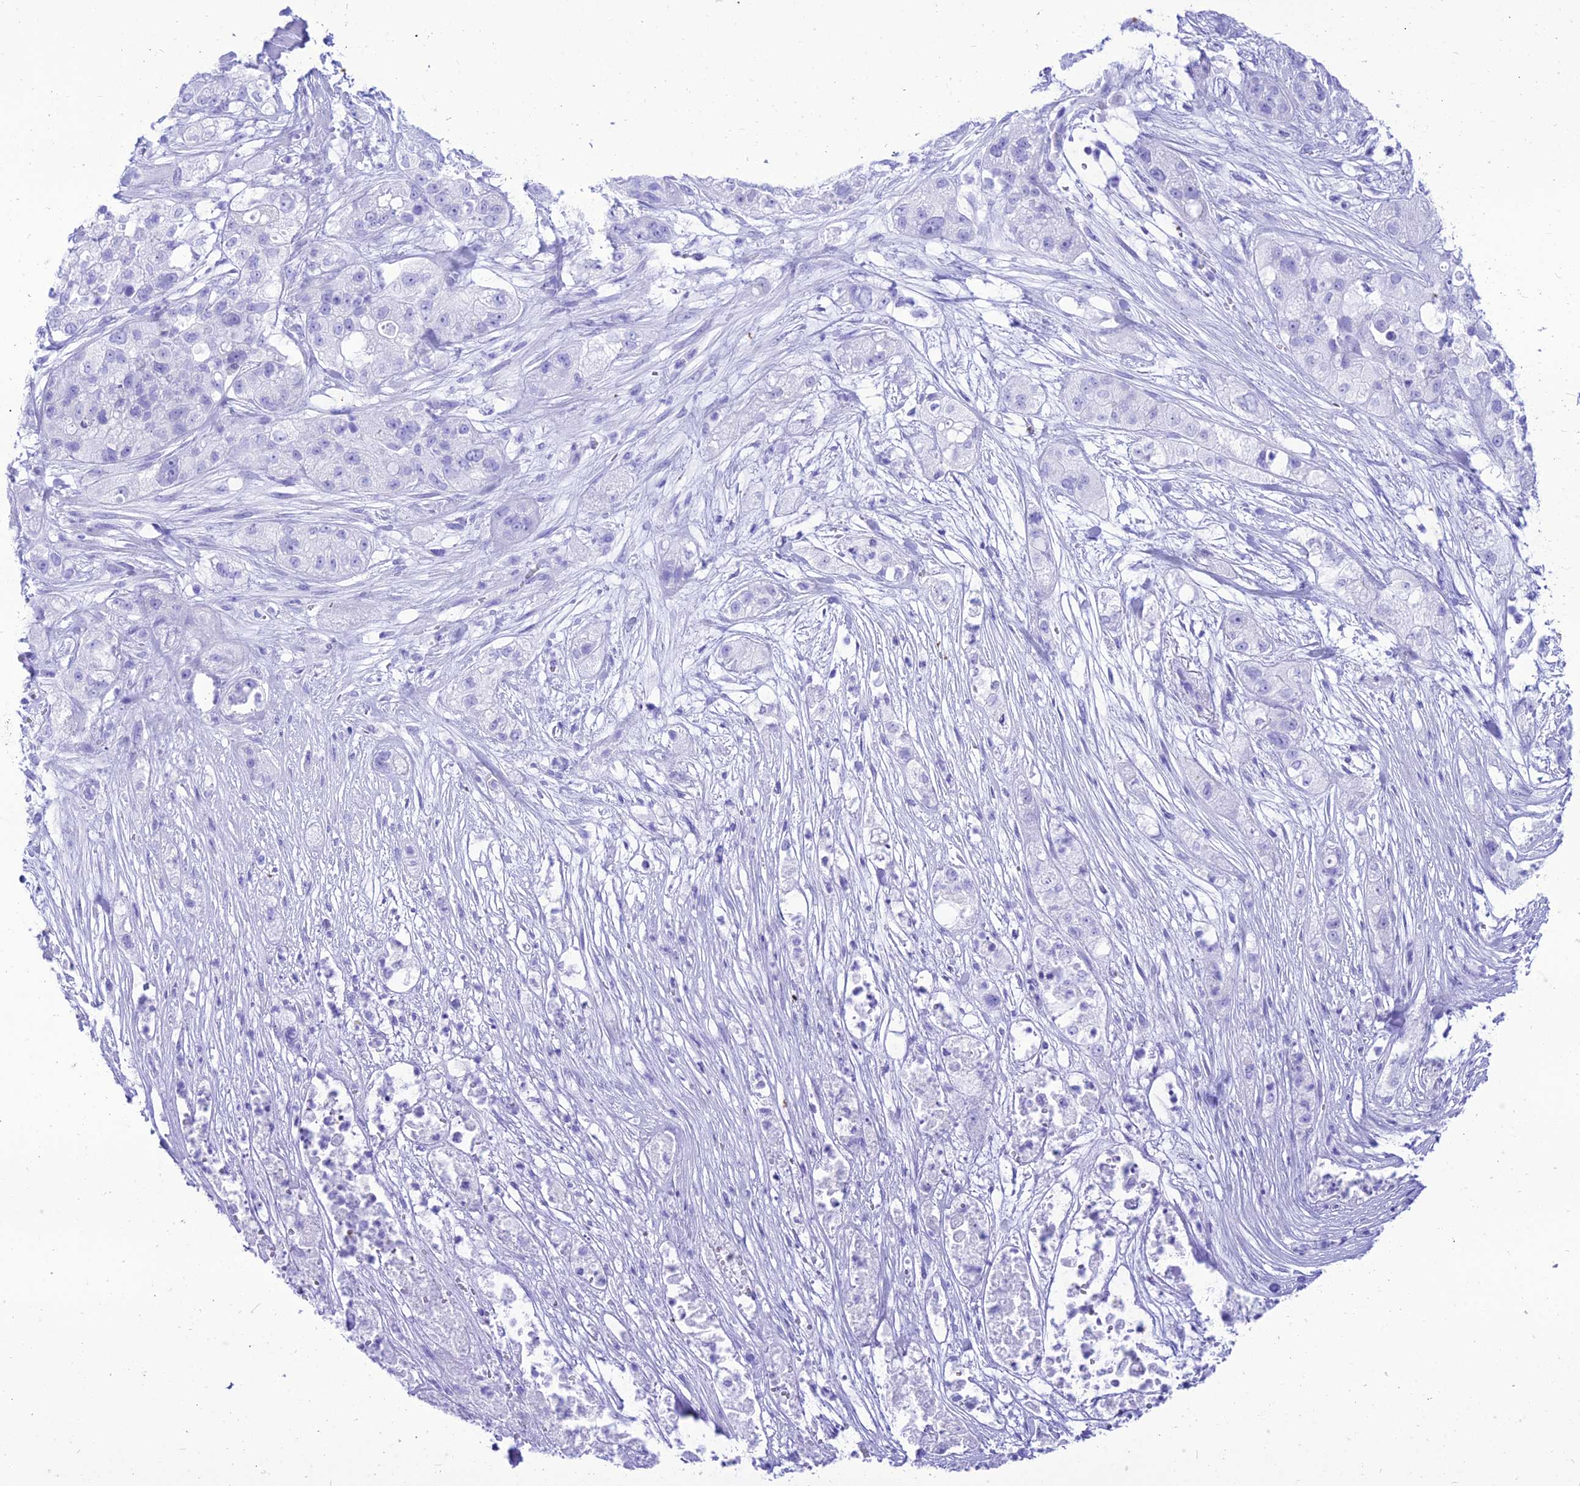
{"staining": {"intensity": "negative", "quantity": "none", "location": "none"}, "tissue": "pancreatic cancer", "cell_type": "Tumor cells", "image_type": "cancer", "snomed": [{"axis": "morphology", "description": "Adenocarcinoma, NOS"}, {"axis": "topography", "description": "Pancreas"}], "caption": "Human pancreatic cancer (adenocarcinoma) stained for a protein using immunohistochemistry shows no staining in tumor cells.", "gene": "PNMA5", "patient": {"sex": "female", "age": 78}}